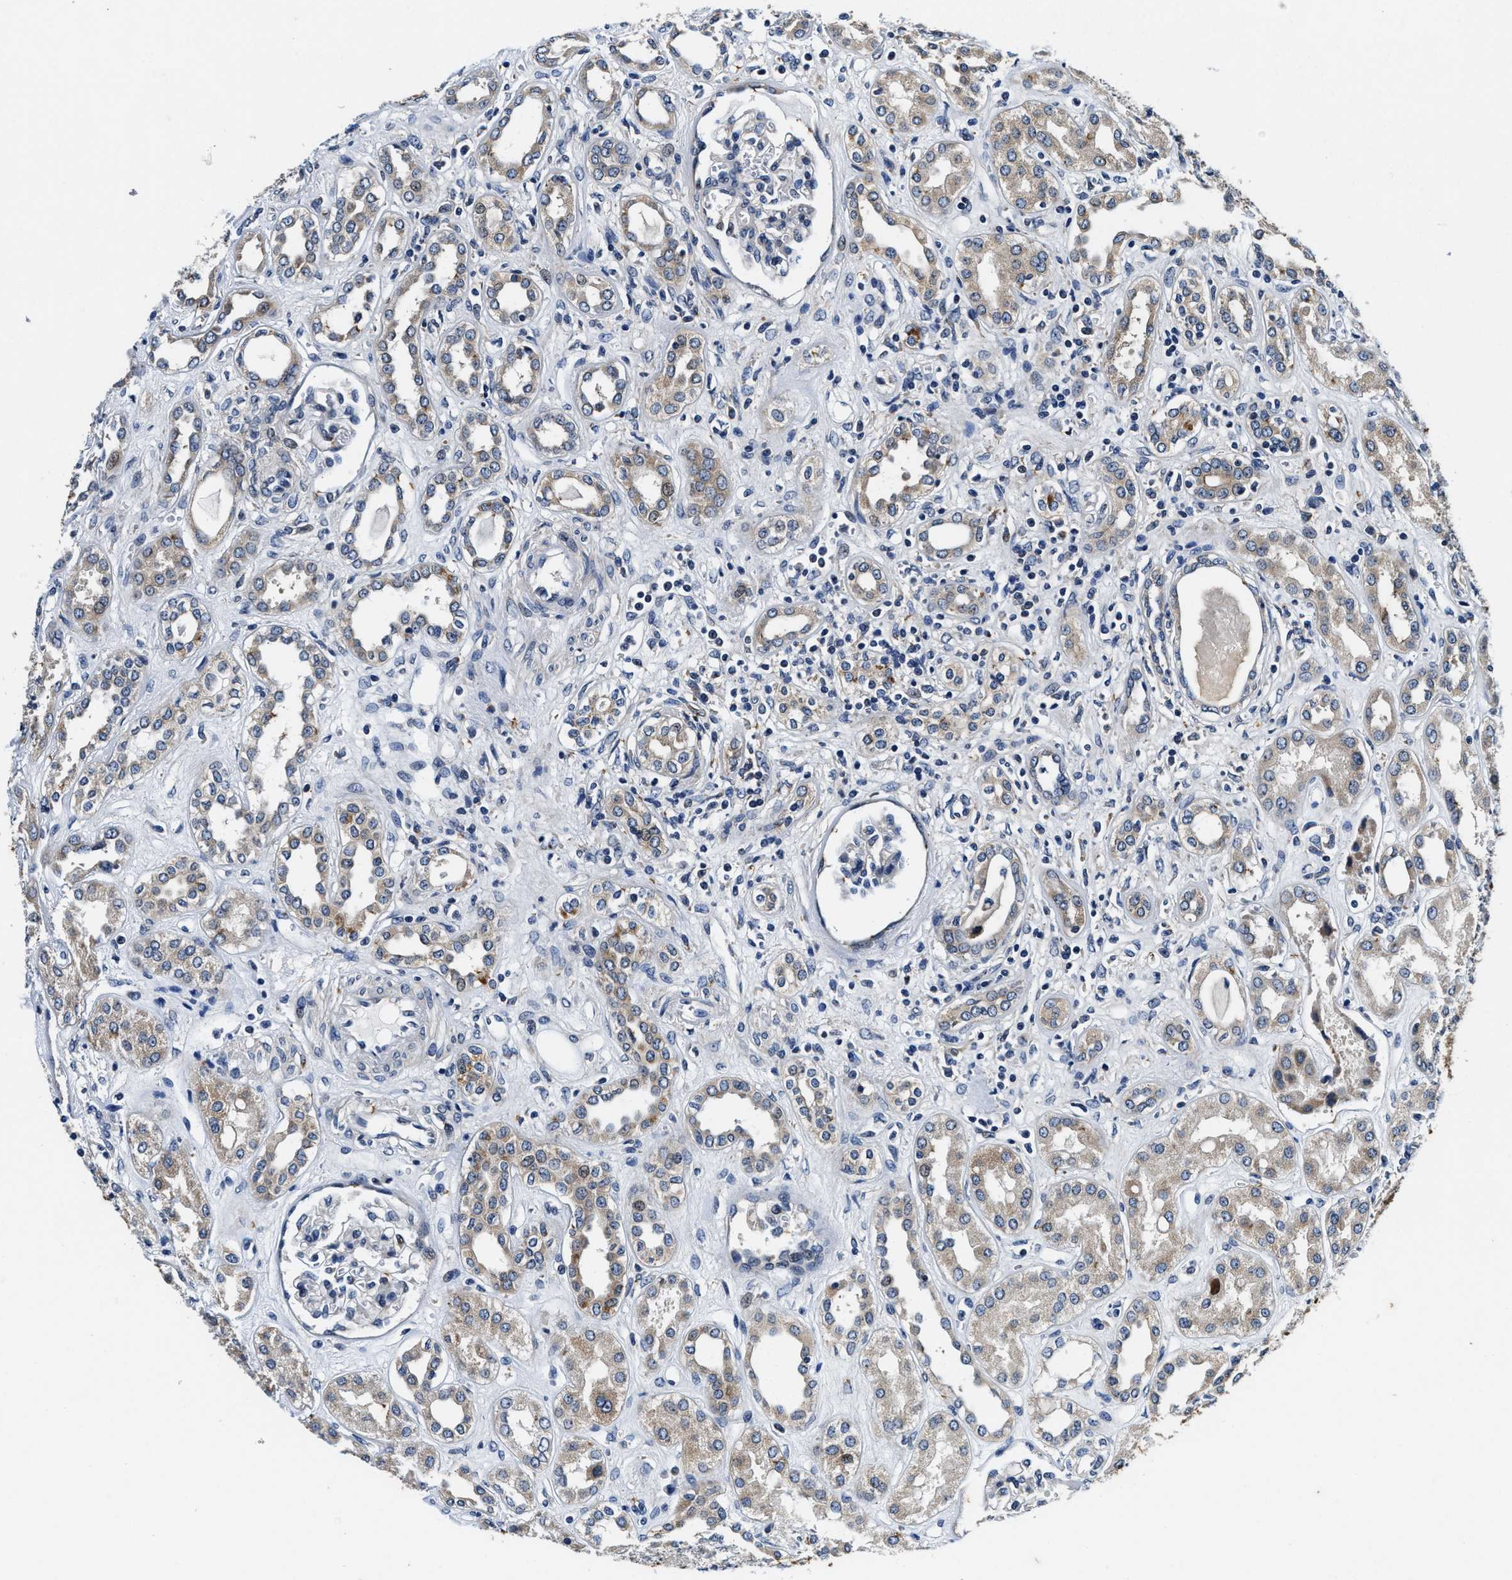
{"staining": {"intensity": "negative", "quantity": "none", "location": "none"}, "tissue": "kidney", "cell_type": "Cells in glomeruli", "image_type": "normal", "snomed": [{"axis": "morphology", "description": "Normal tissue, NOS"}, {"axis": "topography", "description": "Kidney"}], "caption": "This image is of normal kidney stained with immunohistochemistry (IHC) to label a protein in brown with the nuclei are counter-stained blue. There is no positivity in cells in glomeruli.", "gene": "PI4KB", "patient": {"sex": "male", "age": 59}}